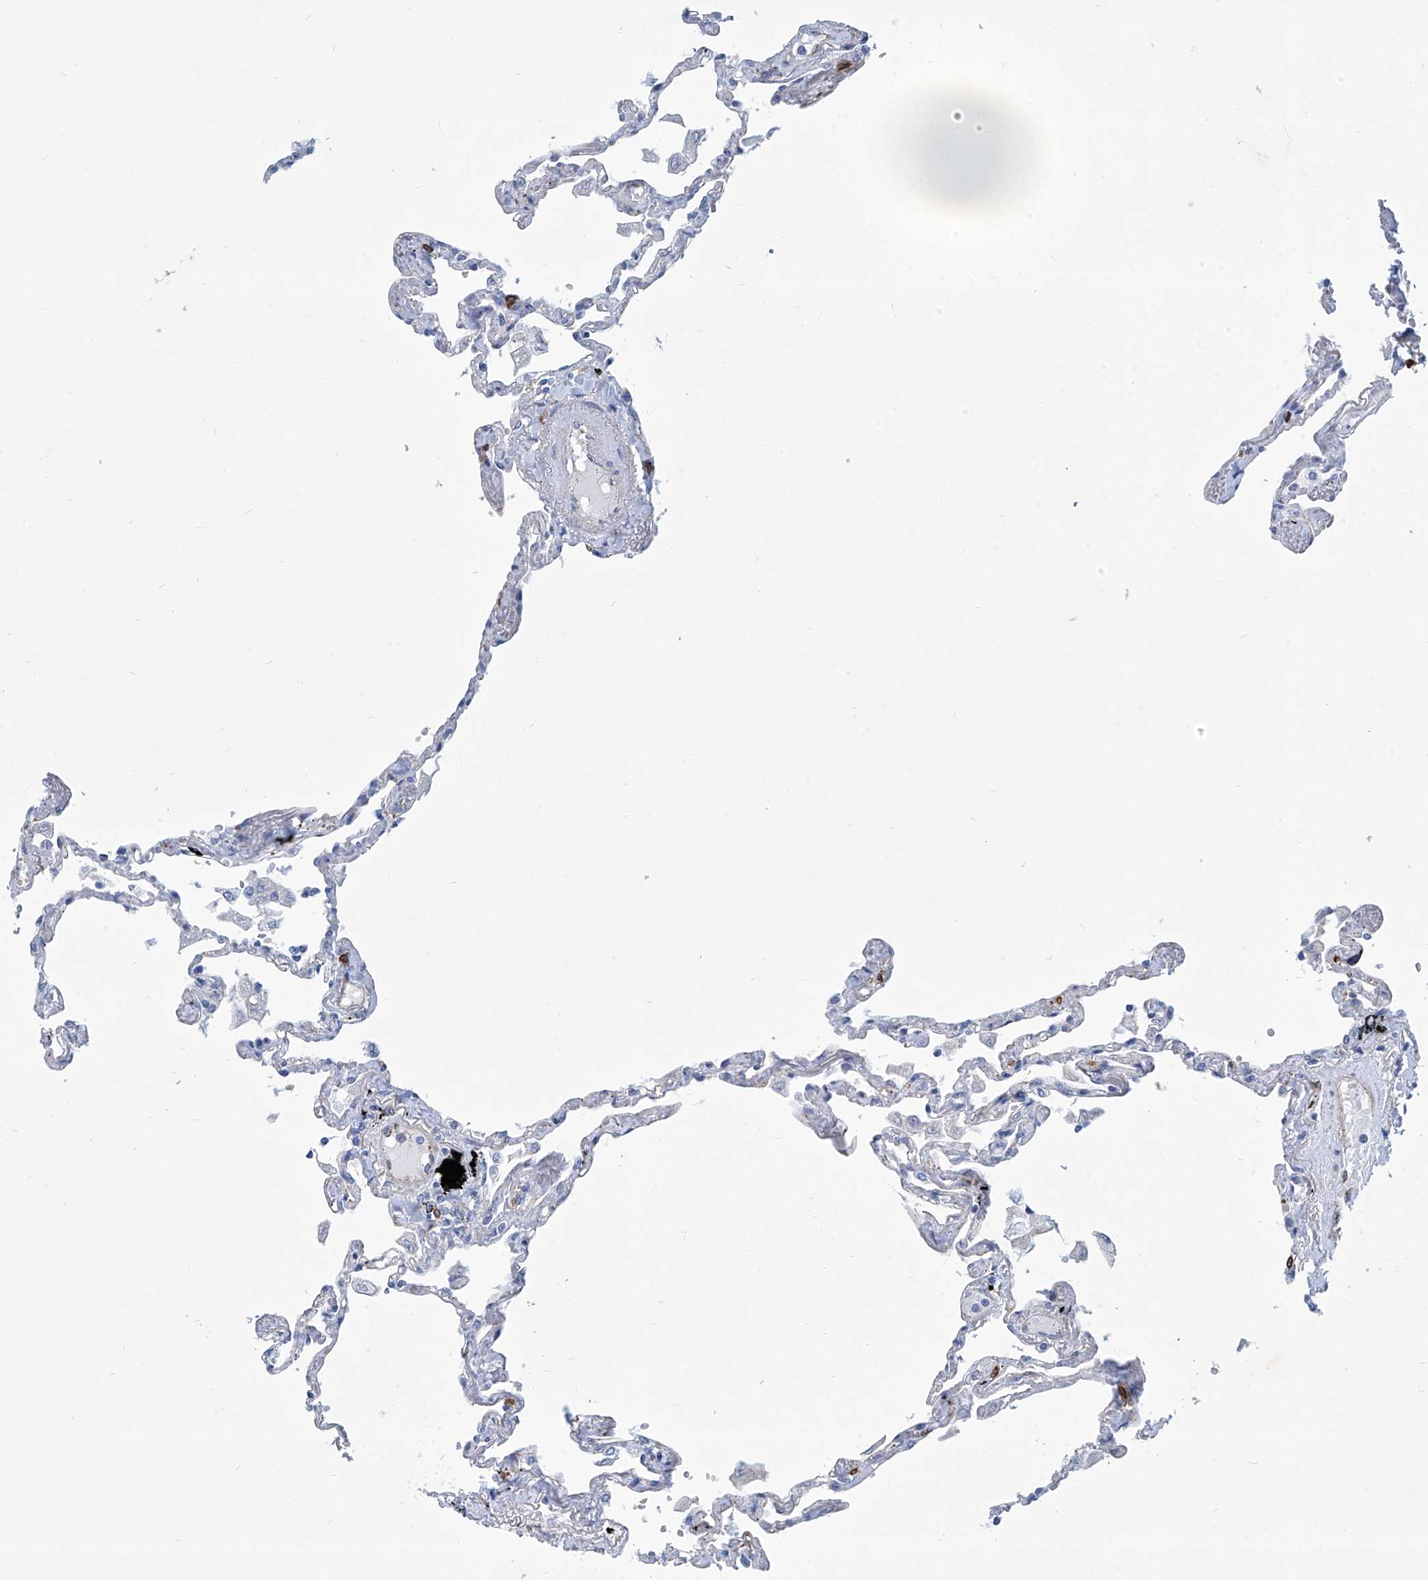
{"staining": {"intensity": "negative", "quantity": "none", "location": "none"}, "tissue": "lung", "cell_type": "Alveolar cells", "image_type": "normal", "snomed": [{"axis": "morphology", "description": "Normal tissue, NOS"}, {"axis": "topography", "description": "Lung"}], "caption": "This micrograph is of benign lung stained with immunohistochemistry to label a protein in brown with the nuclei are counter-stained blue. There is no positivity in alveolar cells. The staining is performed using DAB (3,3'-diaminobenzidine) brown chromogen with nuclei counter-stained in using hematoxylin.", "gene": "TNN", "patient": {"sex": "female", "age": 67}}